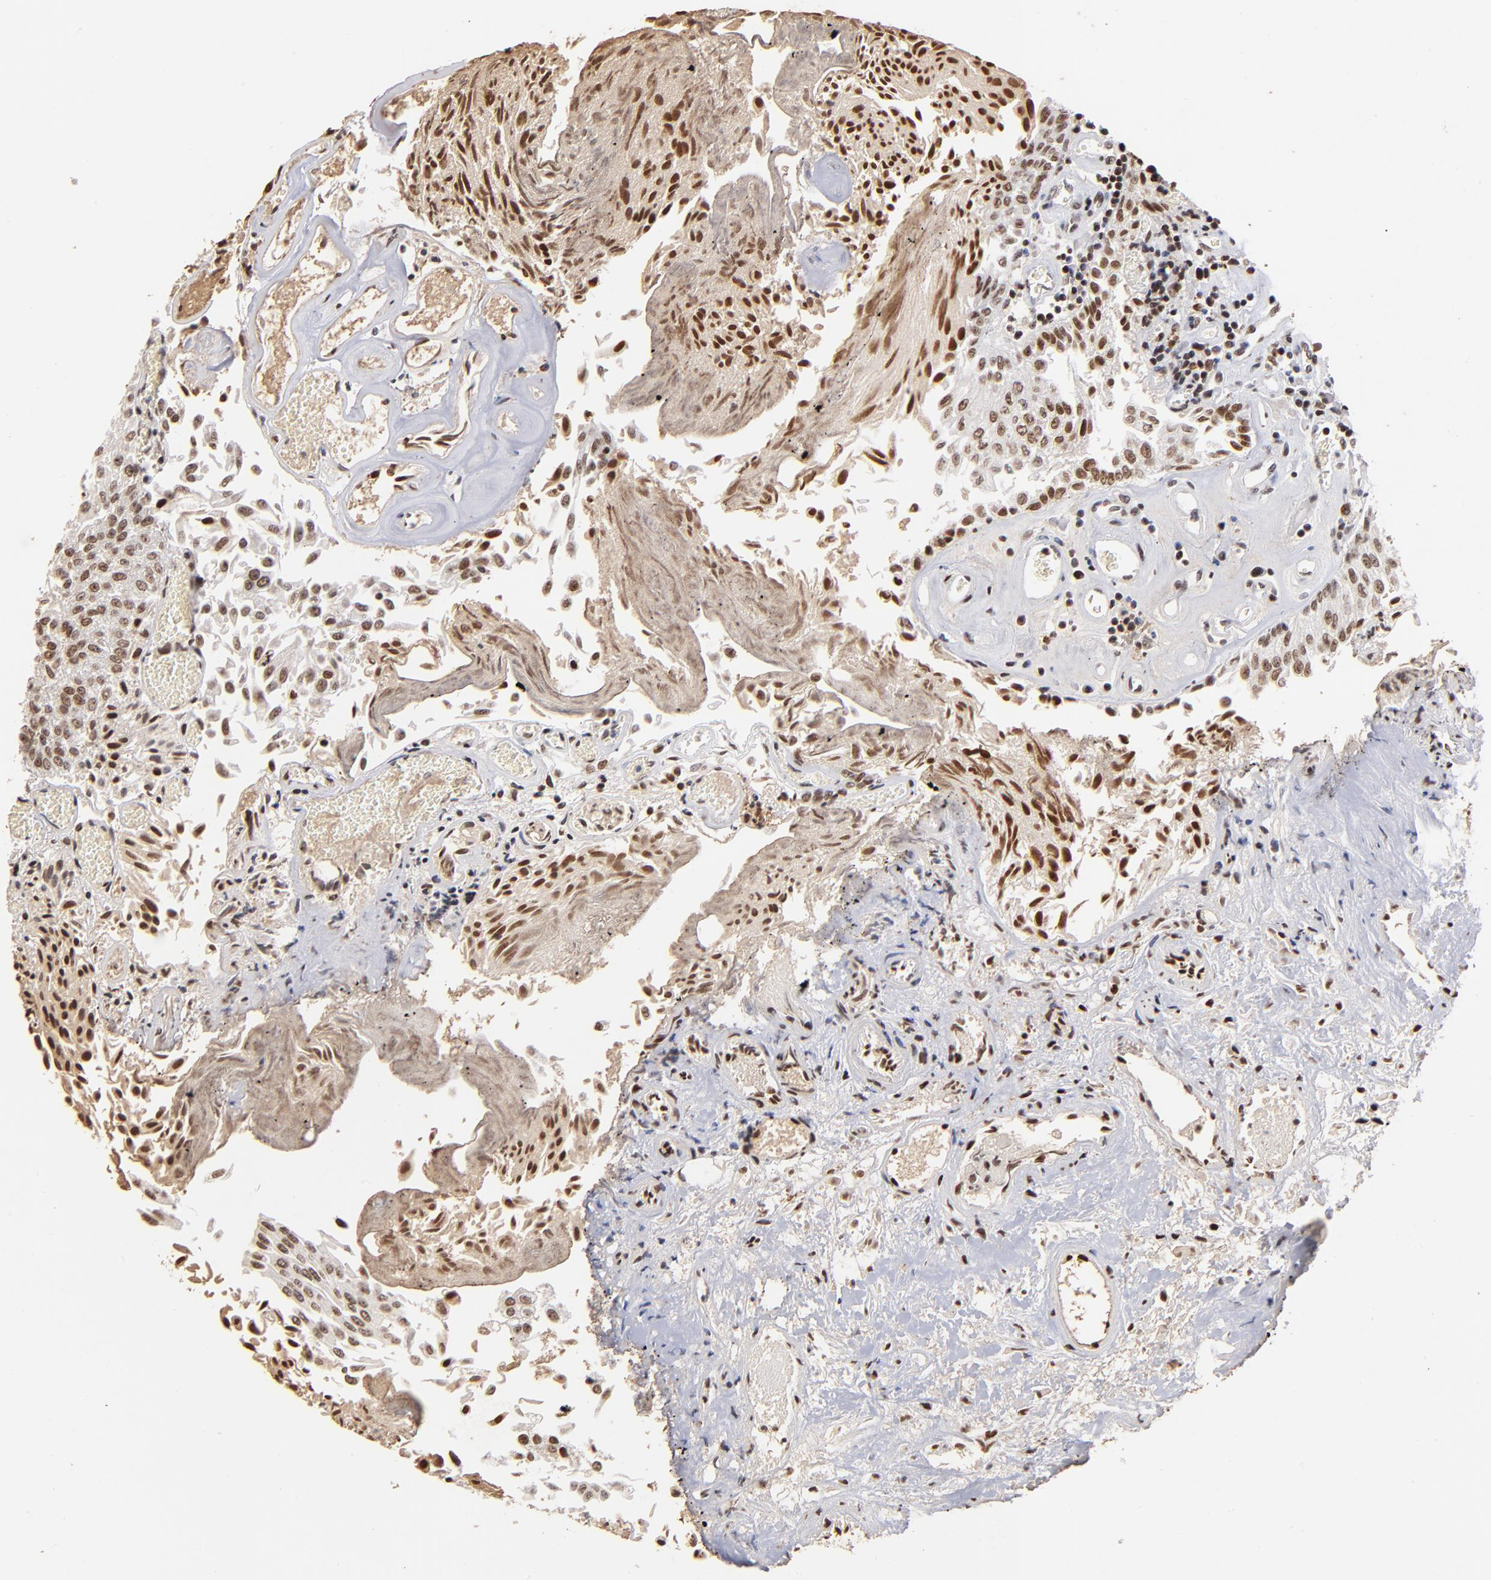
{"staining": {"intensity": "strong", "quantity": ">75%", "location": "nuclear"}, "tissue": "urothelial cancer", "cell_type": "Tumor cells", "image_type": "cancer", "snomed": [{"axis": "morphology", "description": "Urothelial carcinoma, Low grade"}, {"axis": "topography", "description": "Urinary bladder"}], "caption": "Protein staining demonstrates strong nuclear positivity in about >75% of tumor cells in urothelial cancer. (IHC, brightfield microscopy, high magnification).", "gene": "ZNF146", "patient": {"sex": "male", "age": 86}}